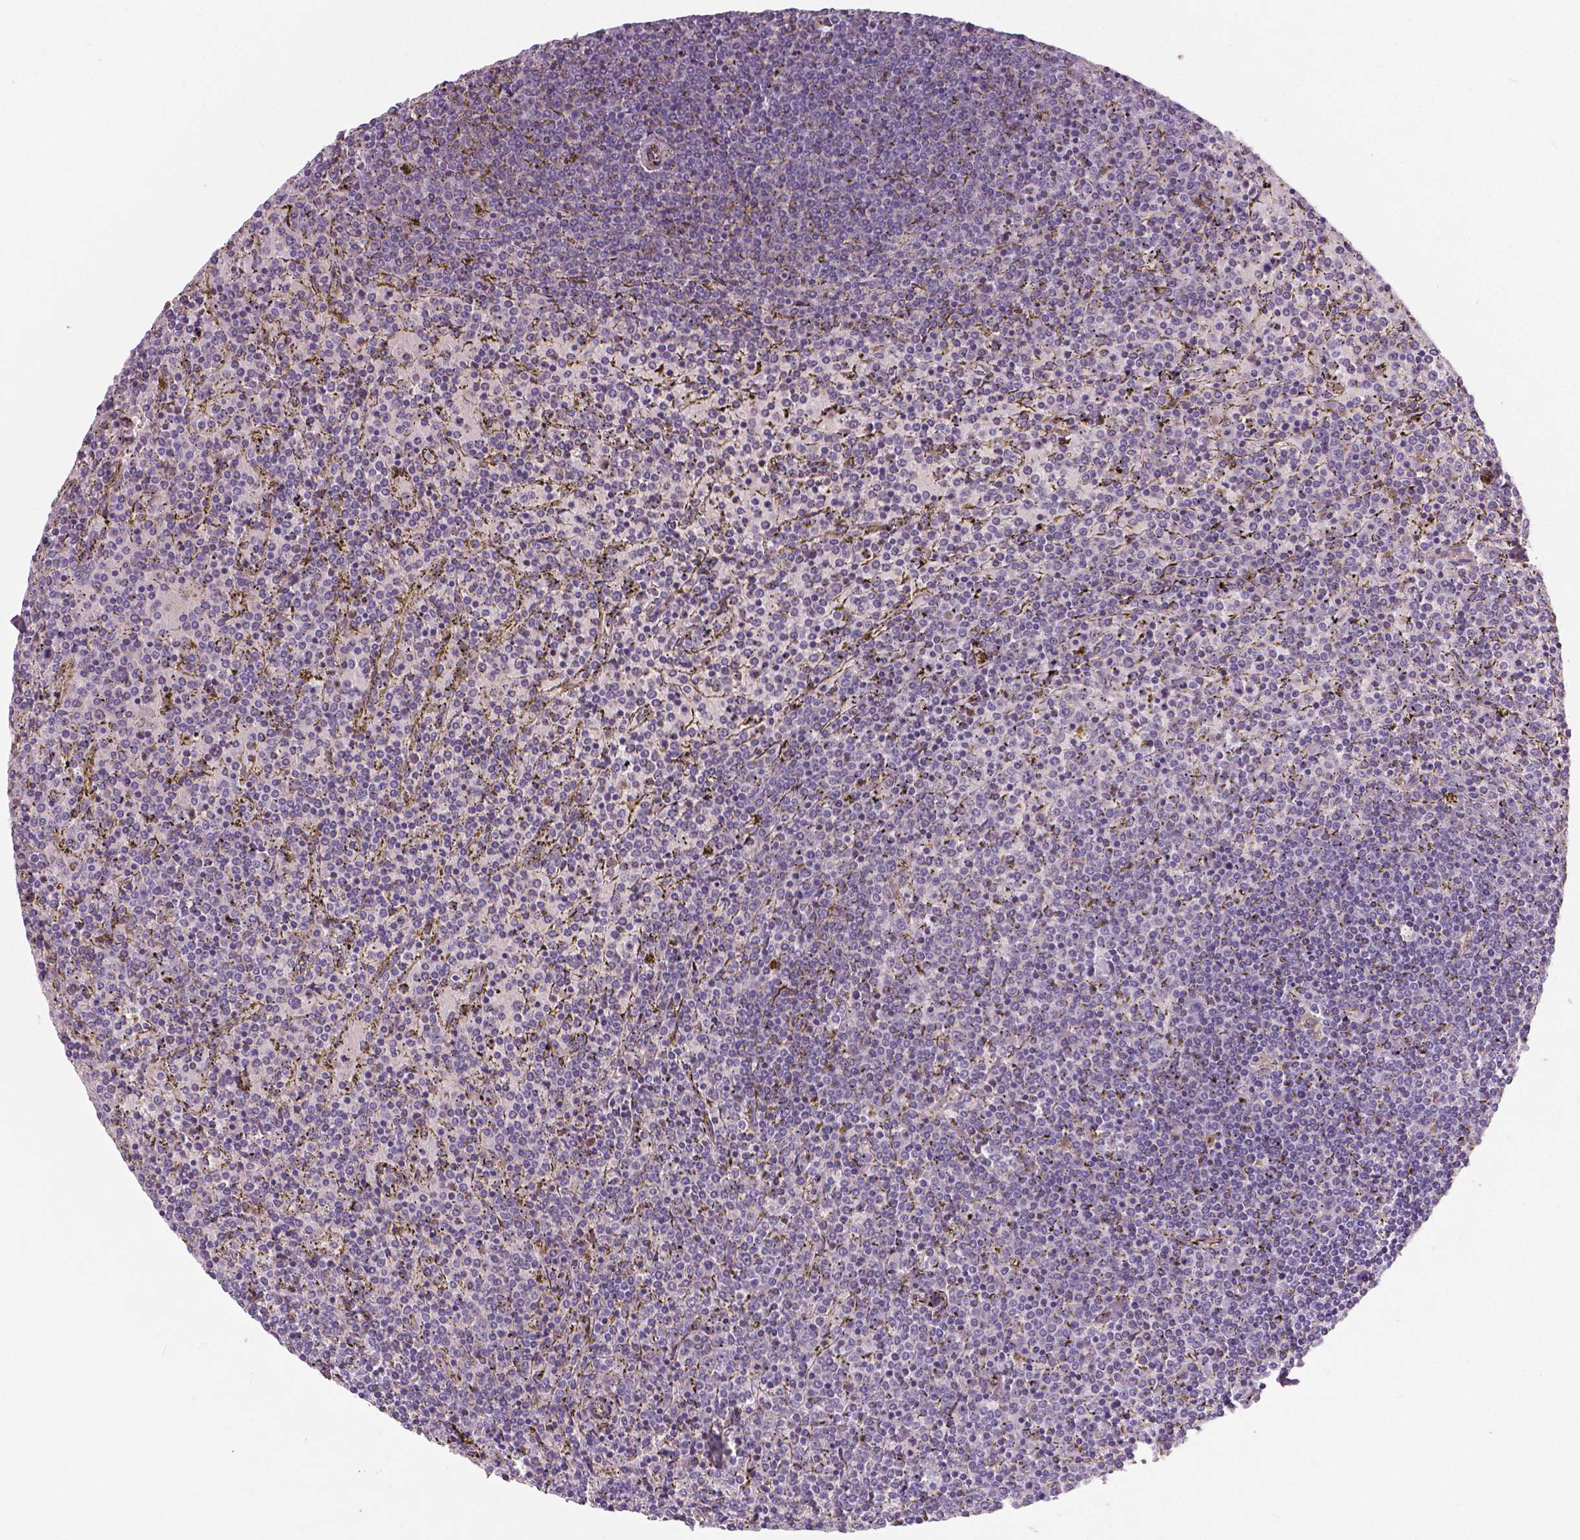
{"staining": {"intensity": "negative", "quantity": "none", "location": "none"}, "tissue": "lymphoma", "cell_type": "Tumor cells", "image_type": "cancer", "snomed": [{"axis": "morphology", "description": "Malignant lymphoma, non-Hodgkin's type, Low grade"}, {"axis": "topography", "description": "Spleen"}], "caption": "This is an immunohistochemistry (IHC) micrograph of human low-grade malignant lymphoma, non-Hodgkin's type. There is no expression in tumor cells.", "gene": "FLT1", "patient": {"sex": "female", "age": 77}}